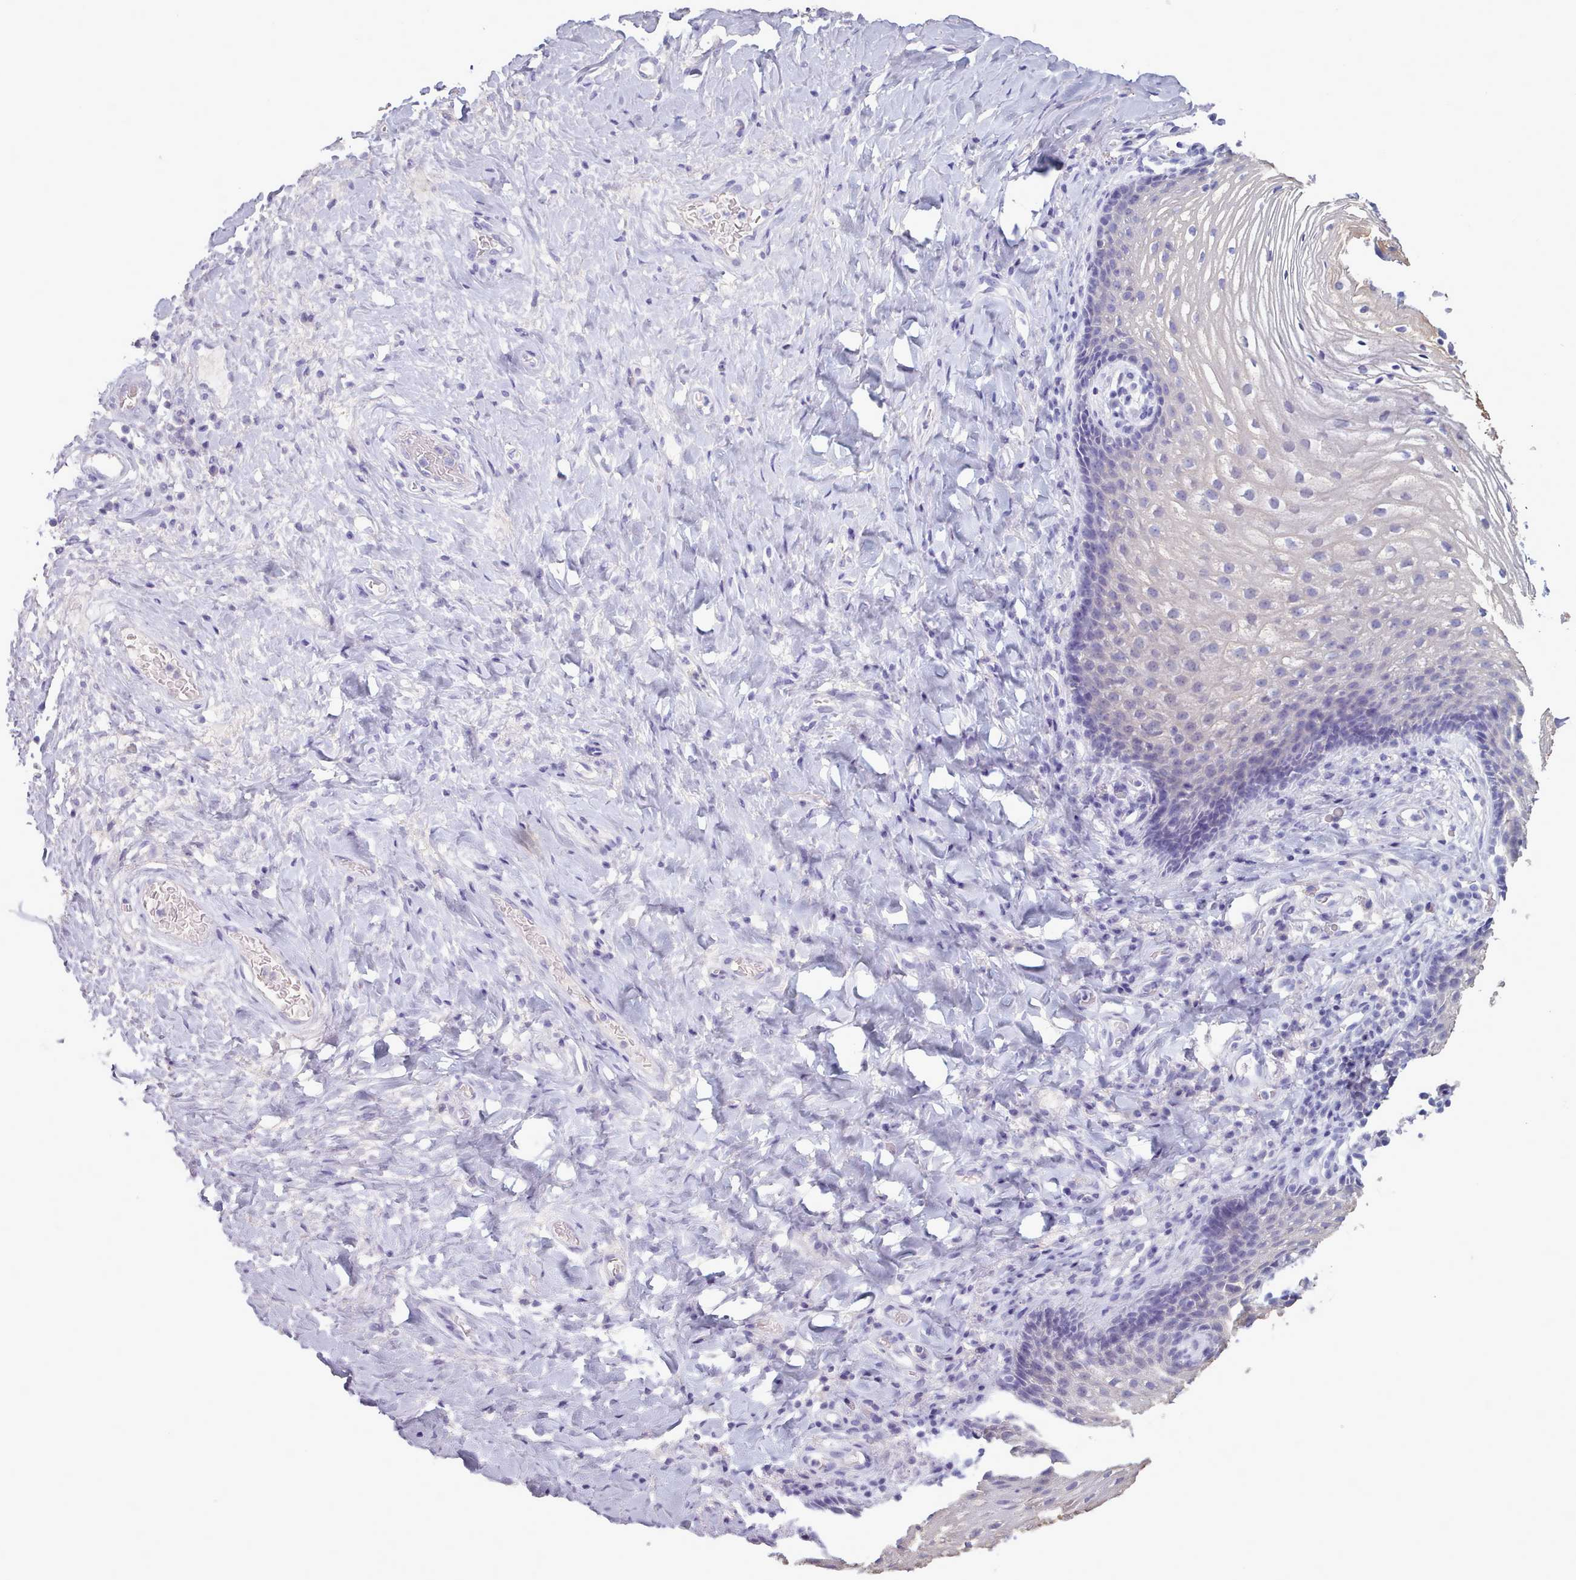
{"staining": {"intensity": "negative", "quantity": "none", "location": "none"}, "tissue": "vagina", "cell_type": "Squamous epithelial cells", "image_type": "normal", "snomed": [{"axis": "morphology", "description": "Normal tissue, NOS"}, {"axis": "topography", "description": "Vagina"}], "caption": "This is a image of IHC staining of unremarkable vagina, which shows no staining in squamous epithelial cells.", "gene": "ZNF43", "patient": {"sex": "female", "age": 60}}